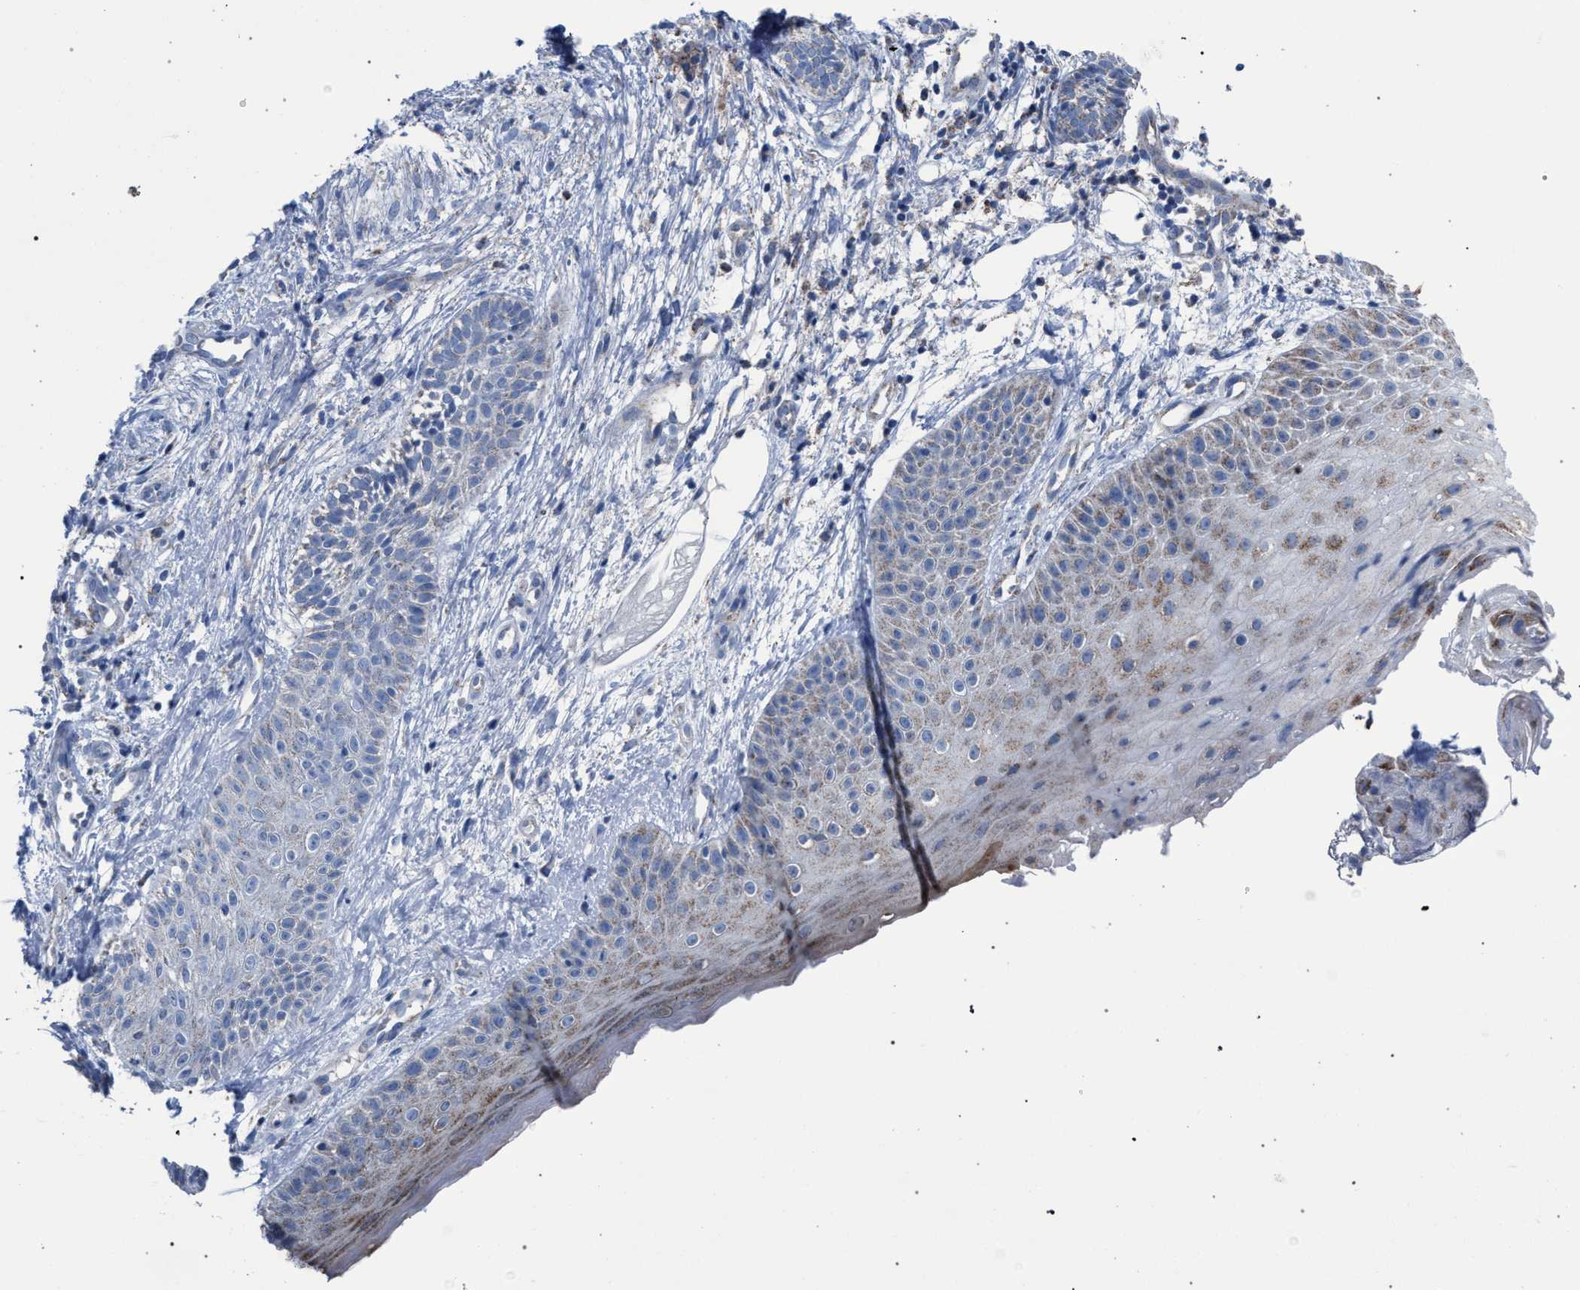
{"staining": {"intensity": "negative", "quantity": "none", "location": "none"}, "tissue": "skin cancer", "cell_type": "Tumor cells", "image_type": "cancer", "snomed": [{"axis": "morphology", "description": "Normal tissue, NOS"}, {"axis": "morphology", "description": "Basal cell carcinoma"}, {"axis": "topography", "description": "Skin"}], "caption": "Basal cell carcinoma (skin) stained for a protein using IHC demonstrates no positivity tumor cells.", "gene": "HSD17B4", "patient": {"sex": "male", "age": 63}}